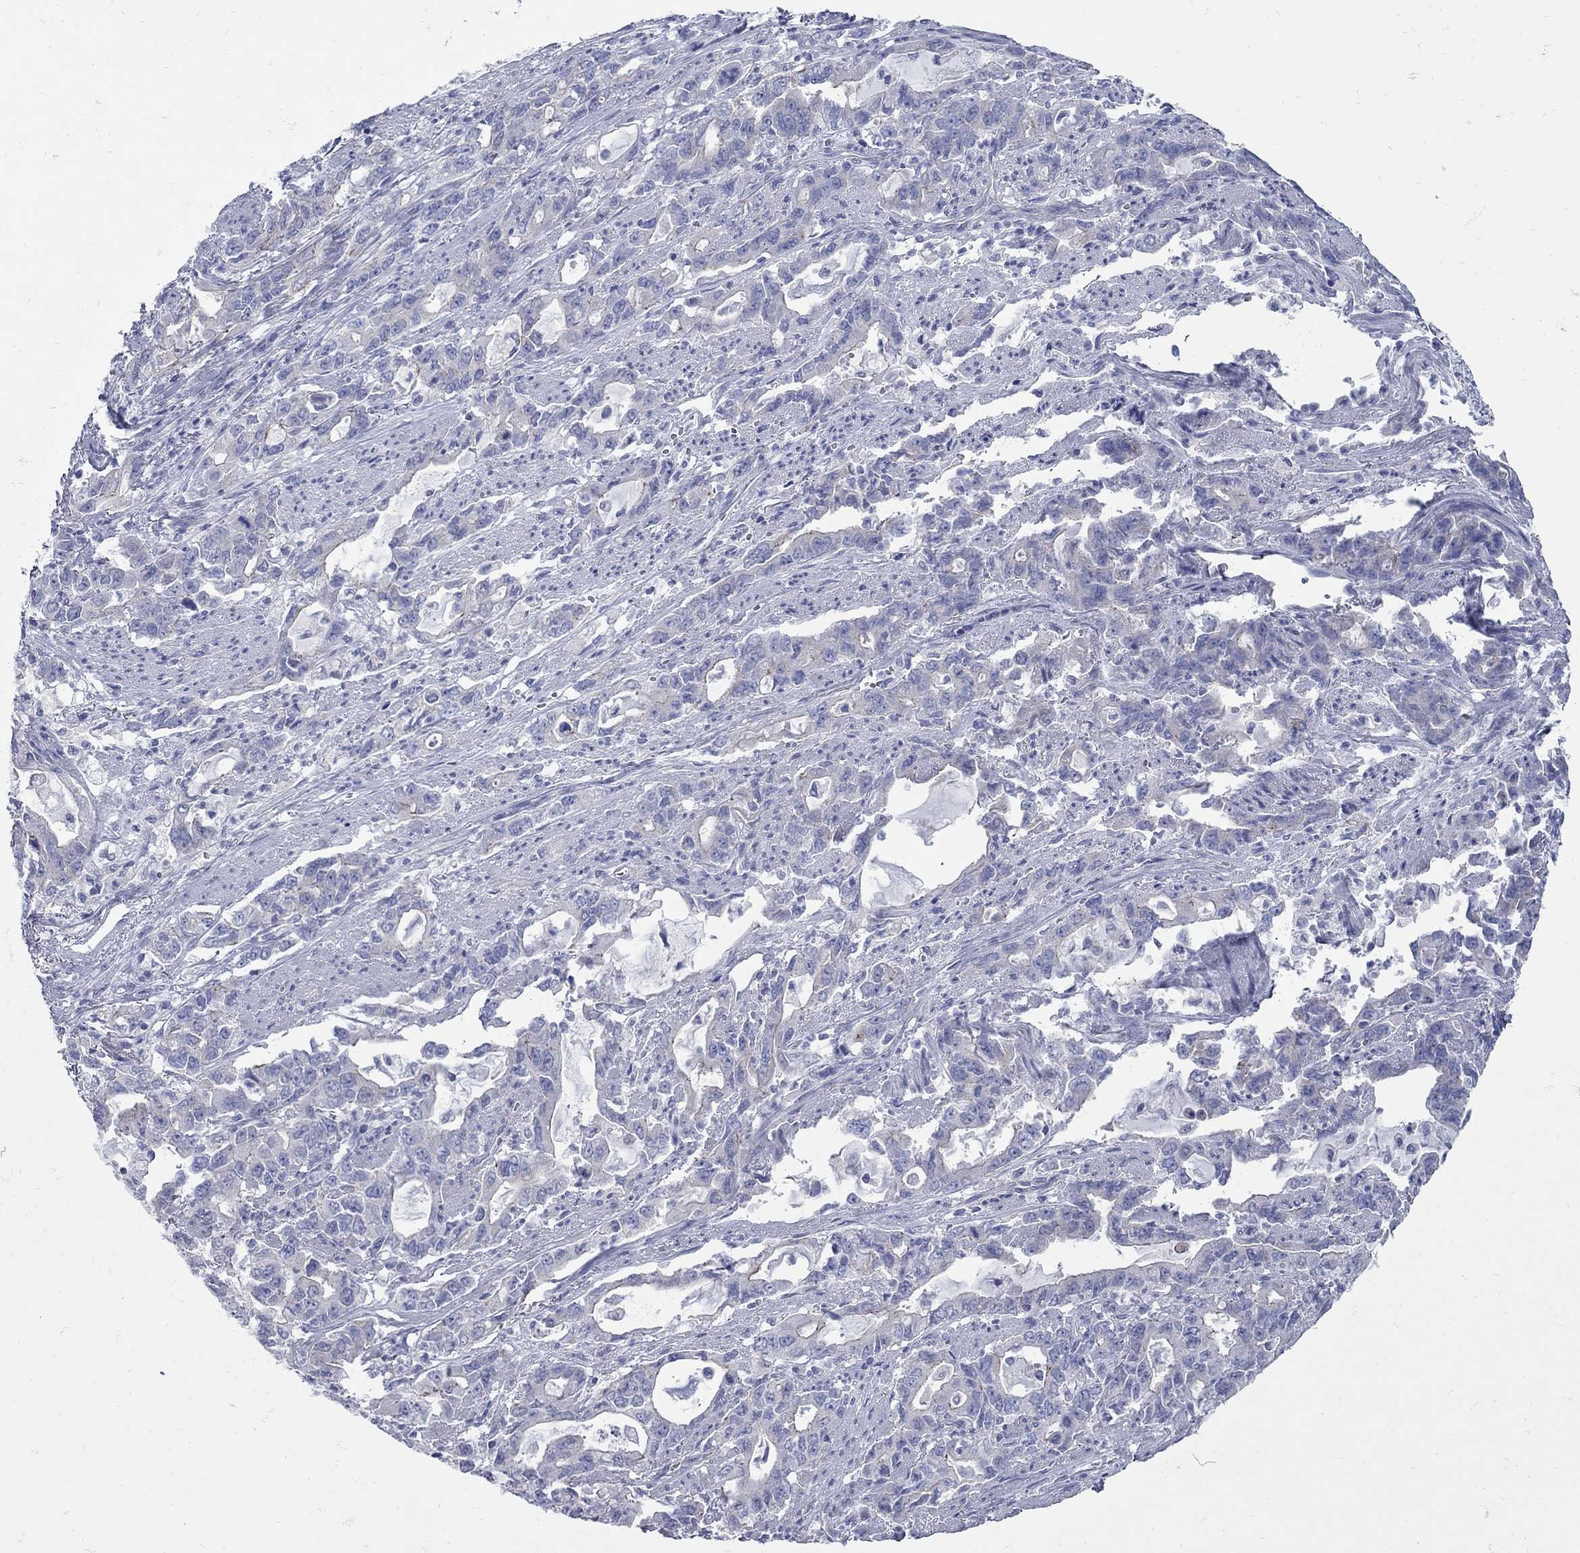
{"staining": {"intensity": "weak", "quantity": "<25%", "location": "cytoplasmic/membranous"}, "tissue": "stomach cancer", "cell_type": "Tumor cells", "image_type": "cancer", "snomed": [{"axis": "morphology", "description": "Adenocarcinoma, NOS"}, {"axis": "topography", "description": "Stomach, upper"}], "caption": "Tumor cells are negative for brown protein staining in stomach adenocarcinoma.", "gene": "PDZD3", "patient": {"sex": "male", "age": 85}}